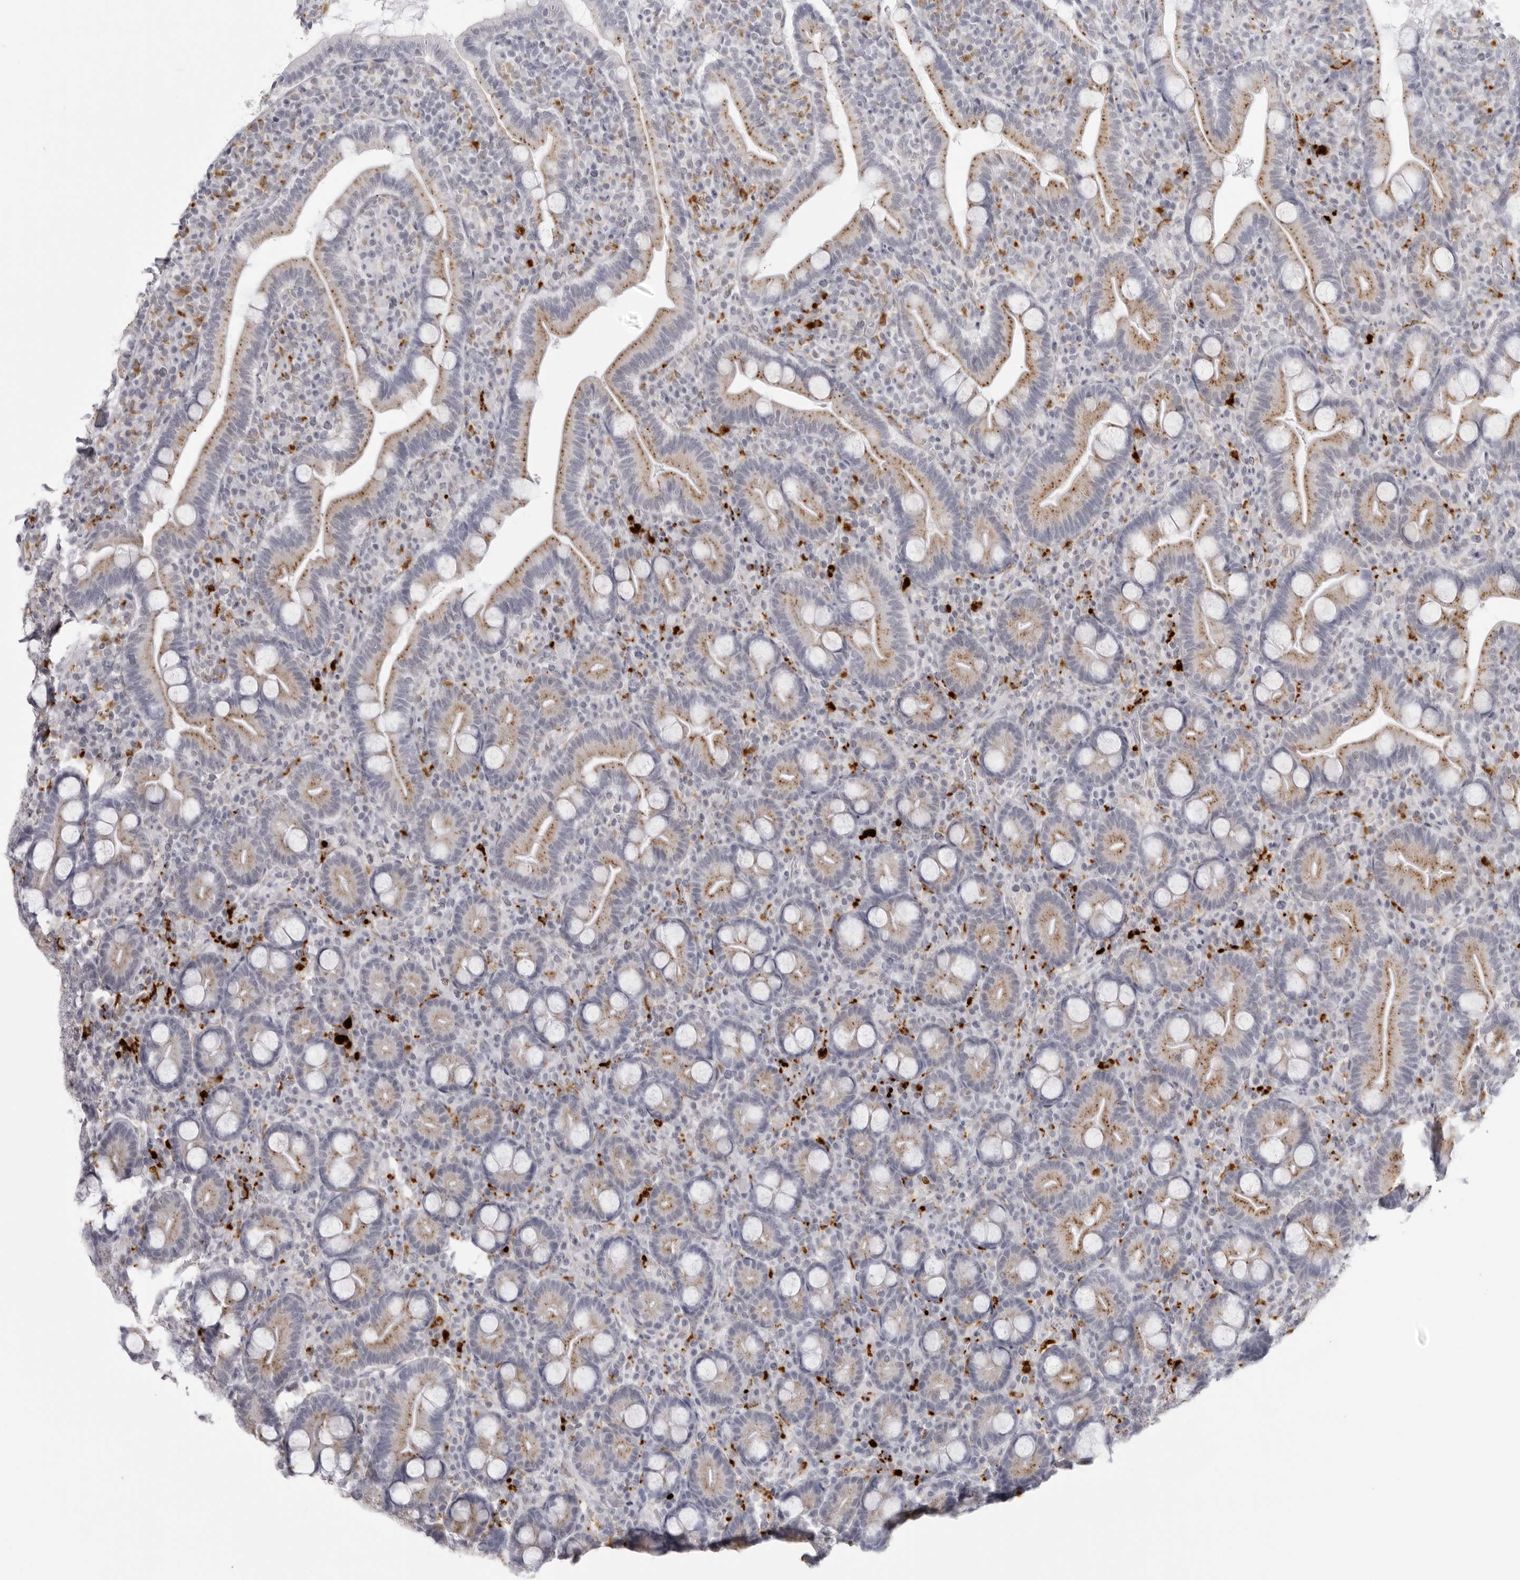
{"staining": {"intensity": "moderate", "quantity": "25%-75%", "location": "cytoplasmic/membranous"}, "tissue": "duodenum", "cell_type": "Glandular cells", "image_type": "normal", "snomed": [{"axis": "morphology", "description": "Normal tissue, NOS"}, {"axis": "topography", "description": "Duodenum"}], "caption": "This micrograph demonstrates IHC staining of benign duodenum, with medium moderate cytoplasmic/membranous expression in about 25%-75% of glandular cells.", "gene": "IL25", "patient": {"sex": "male", "age": 35}}